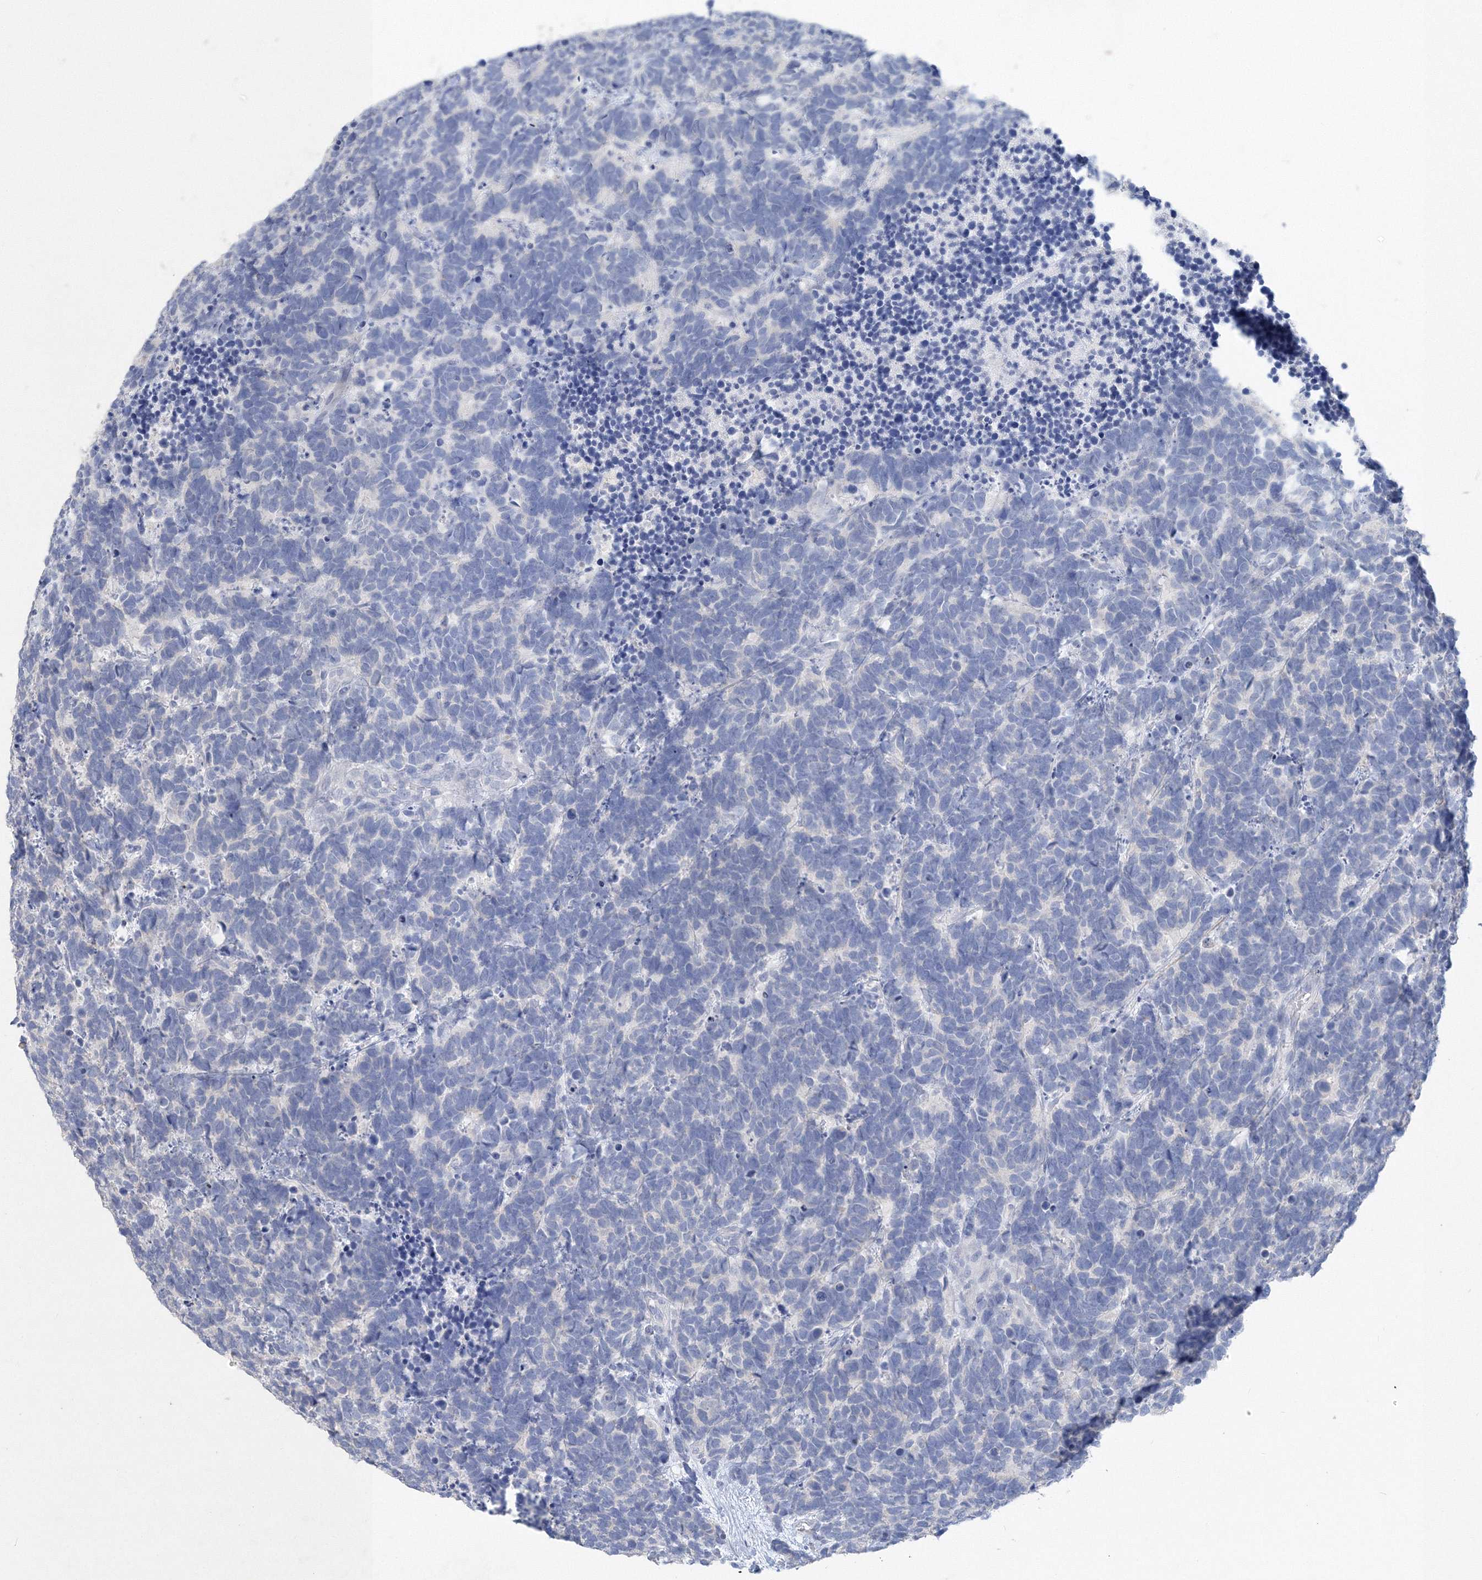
{"staining": {"intensity": "negative", "quantity": "none", "location": "none"}, "tissue": "carcinoid", "cell_type": "Tumor cells", "image_type": "cancer", "snomed": [{"axis": "morphology", "description": "Carcinoma, NOS"}, {"axis": "morphology", "description": "Carcinoid, malignant, NOS"}, {"axis": "topography", "description": "Urinary bladder"}], "caption": "This micrograph is of malignant carcinoid stained with immunohistochemistry to label a protein in brown with the nuclei are counter-stained blue. There is no positivity in tumor cells.", "gene": "OSBPL6", "patient": {"sex": "male", "age": 57}}